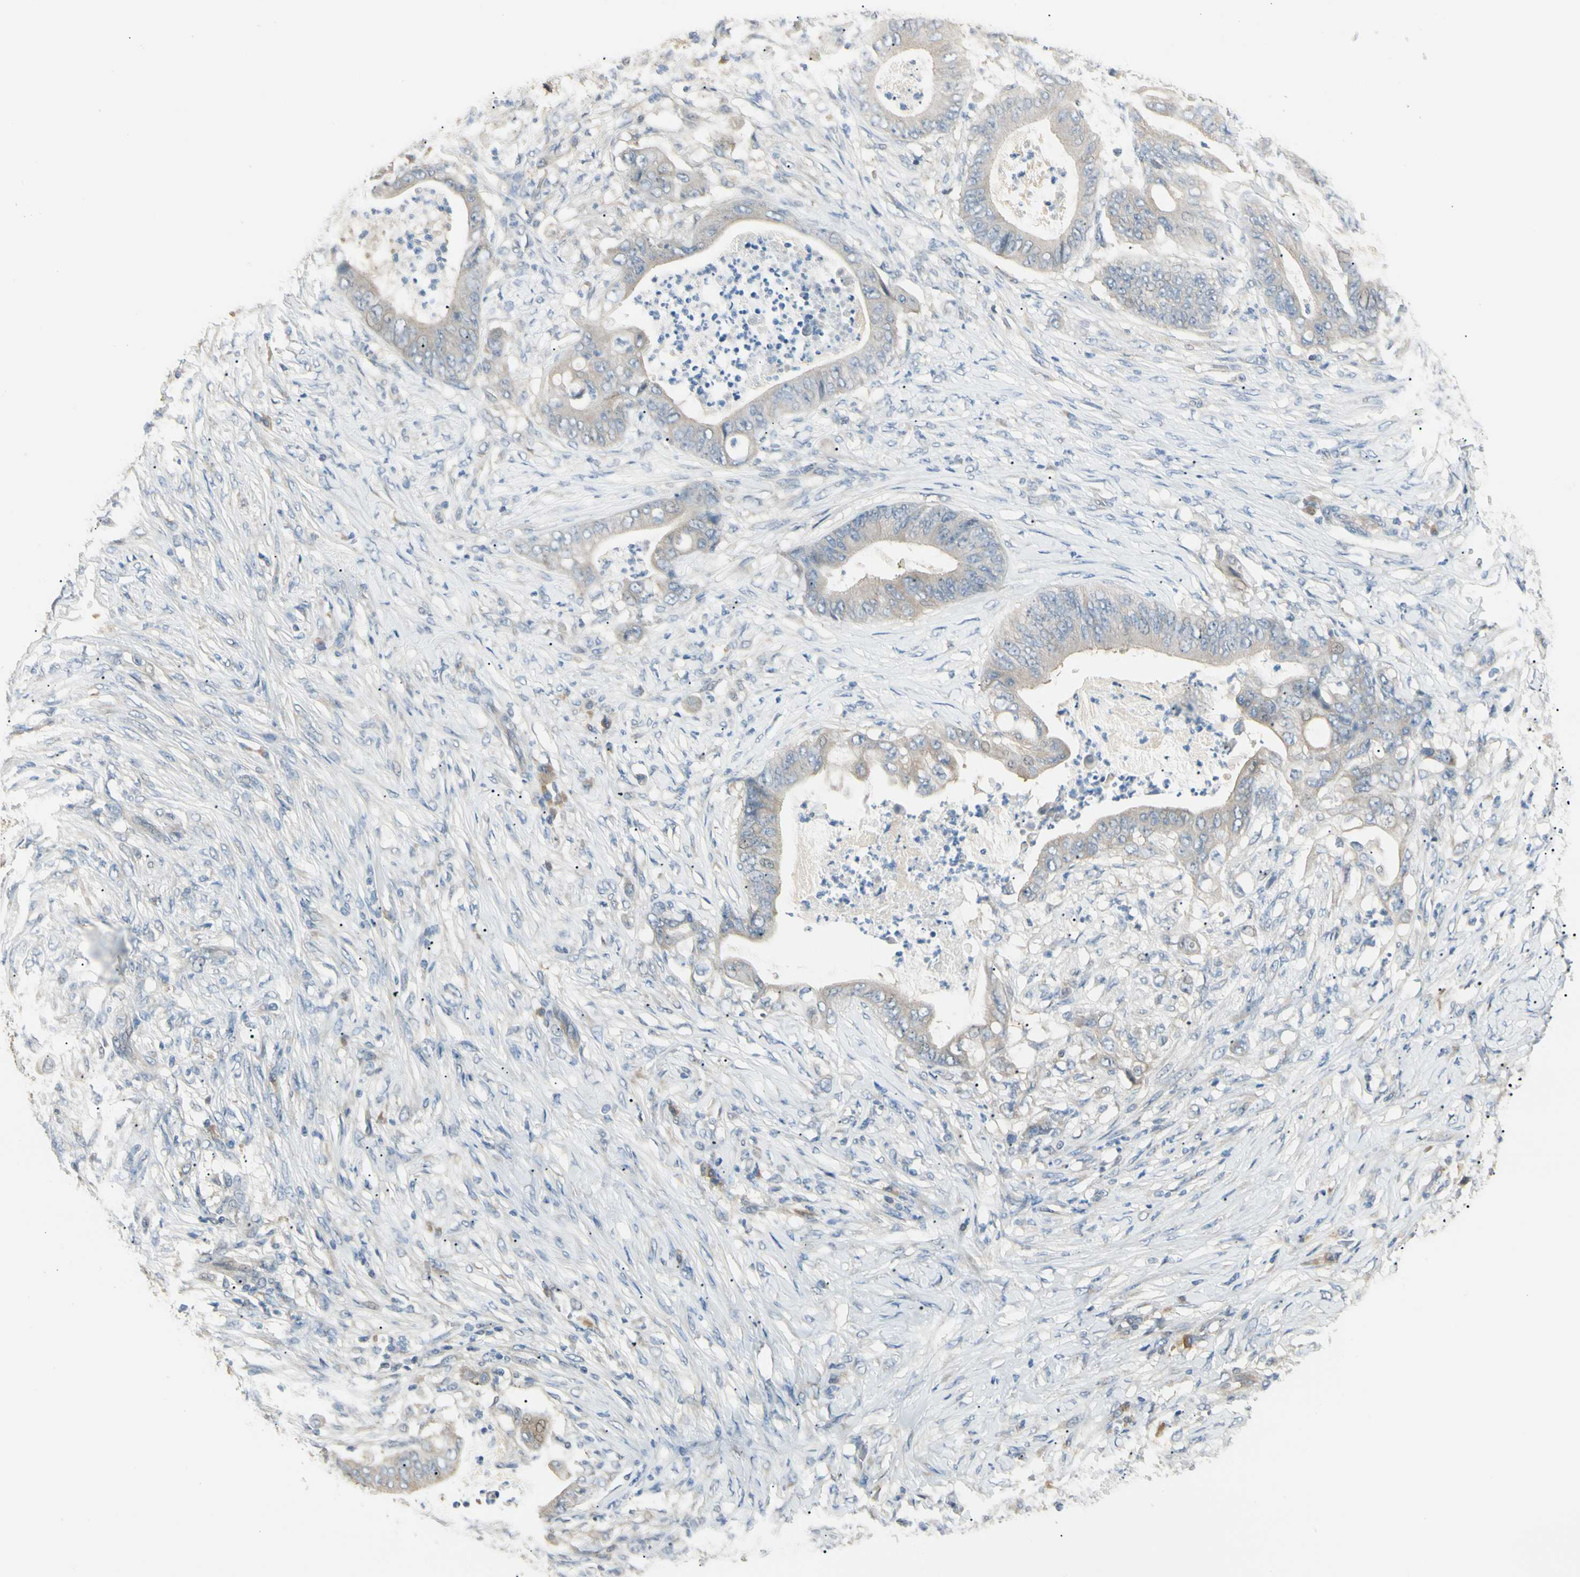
{"staining": {"intensity": "weak", "quantity": "<25%", "location": "cytoplasmic/membranous"}, "tissue": "stomach cancer", "cell_type": "Tumor cells", "image_type": "cancer", "snomed": [{"axis": "morphology", "description": "Adenocarcinoma, NOS"}, {"axis": "topography", "description": "Stomach"}], "caption": "IHC image of adenocarcinoma (stomach) stained for a protein (brown), which demonstrates no expression in tumor cells.", "gene": "GNE", "patient": {"sex": "female", "age": 73}}